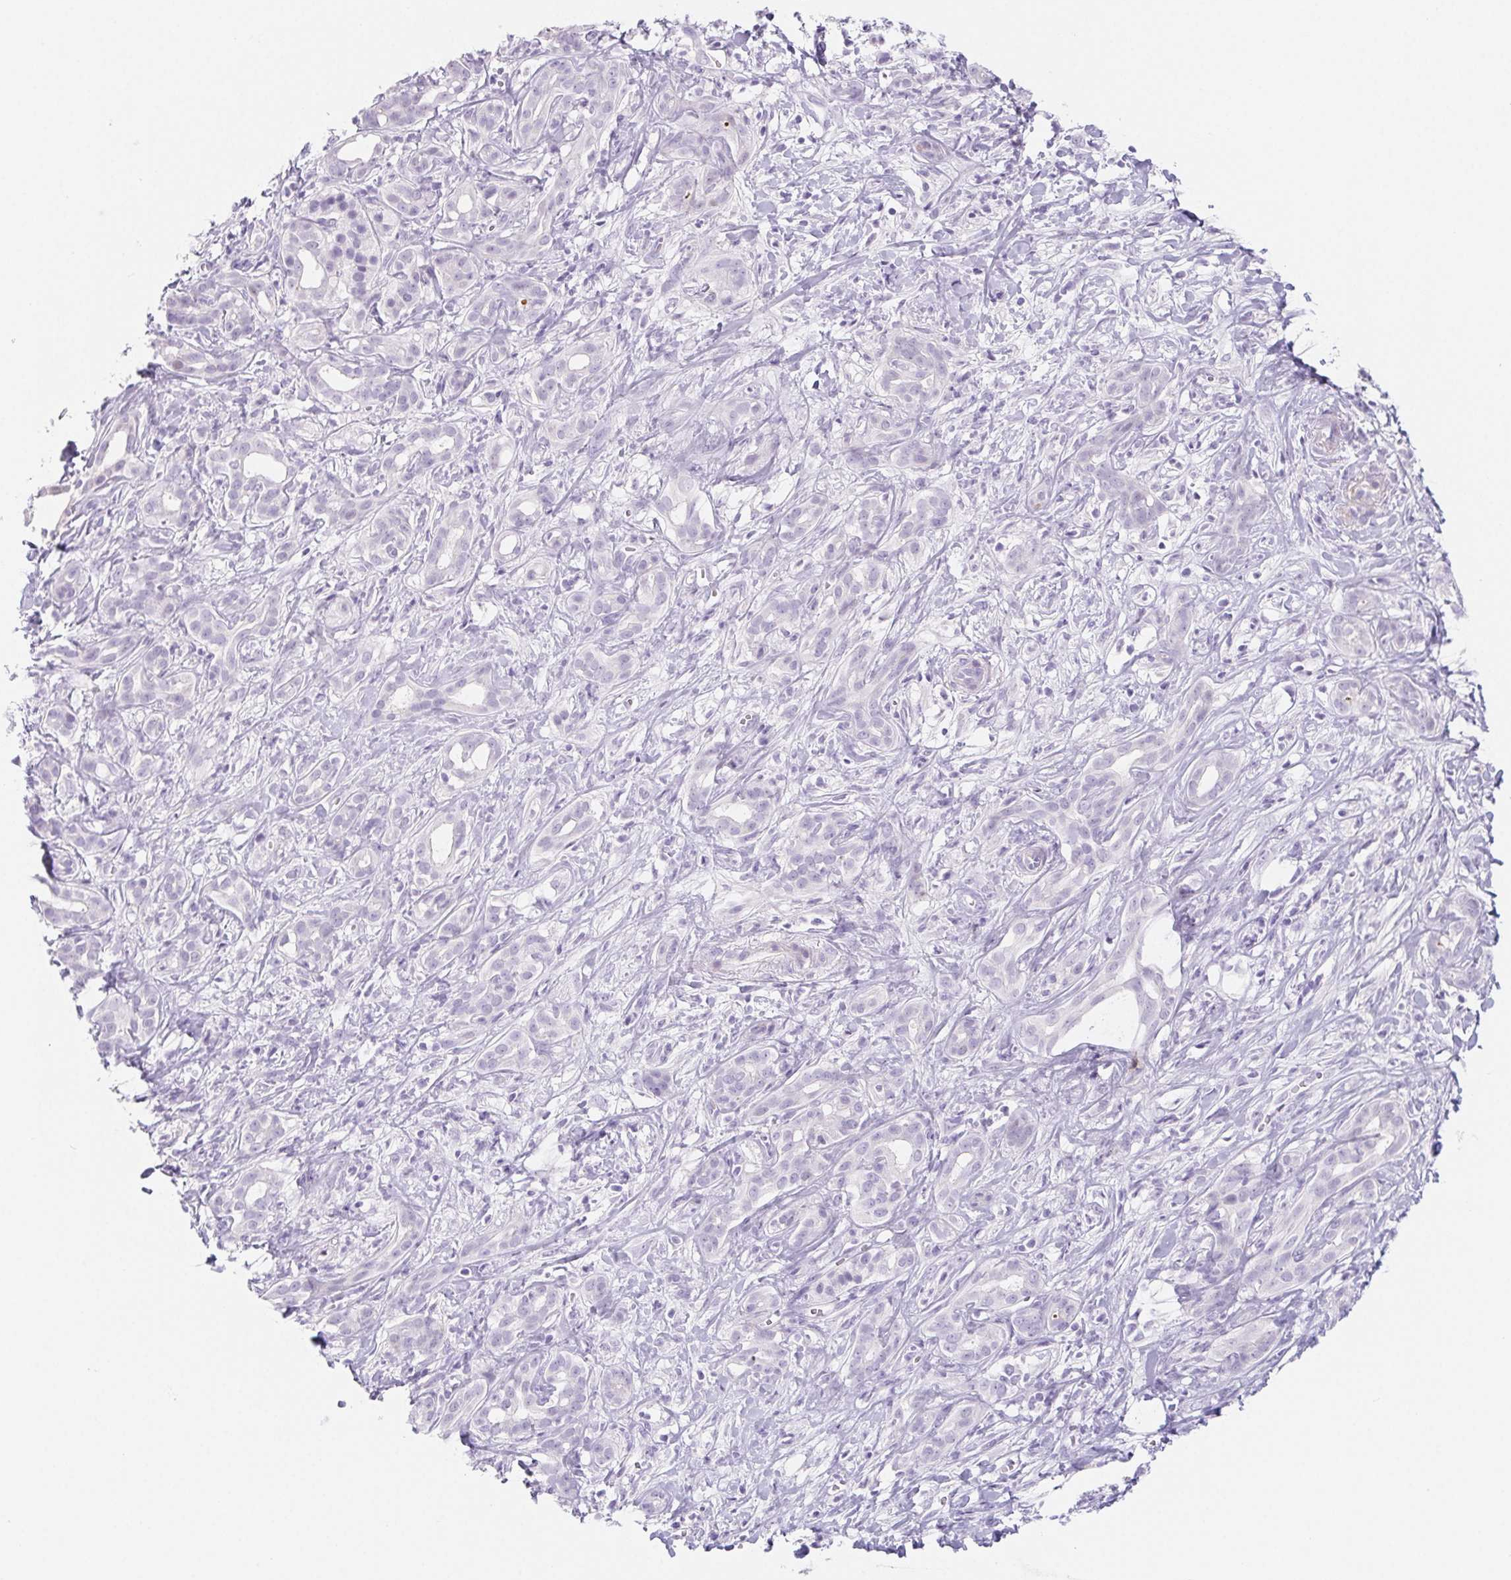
{"staining": {"intensity": "negative", "quantity": "none", "location": "none"}, "tissue": "pancreatic cancer", "cell_type": "Tumor cells", "image_type": "cancer", "snomed": [{"axis": "morphology", "description": "Adenocarcinoma, NOS"}, {"axis": "topography", "description": "Pancreas"}], "caption": "DAB (3,3'-diaminobenzidine) immunohistochemical staining of human pancreatic cancer demonstrates no significant expression in tumor cells.", "gene": "CYP21A2", "patient": {"sex": "male", "age": 61}}